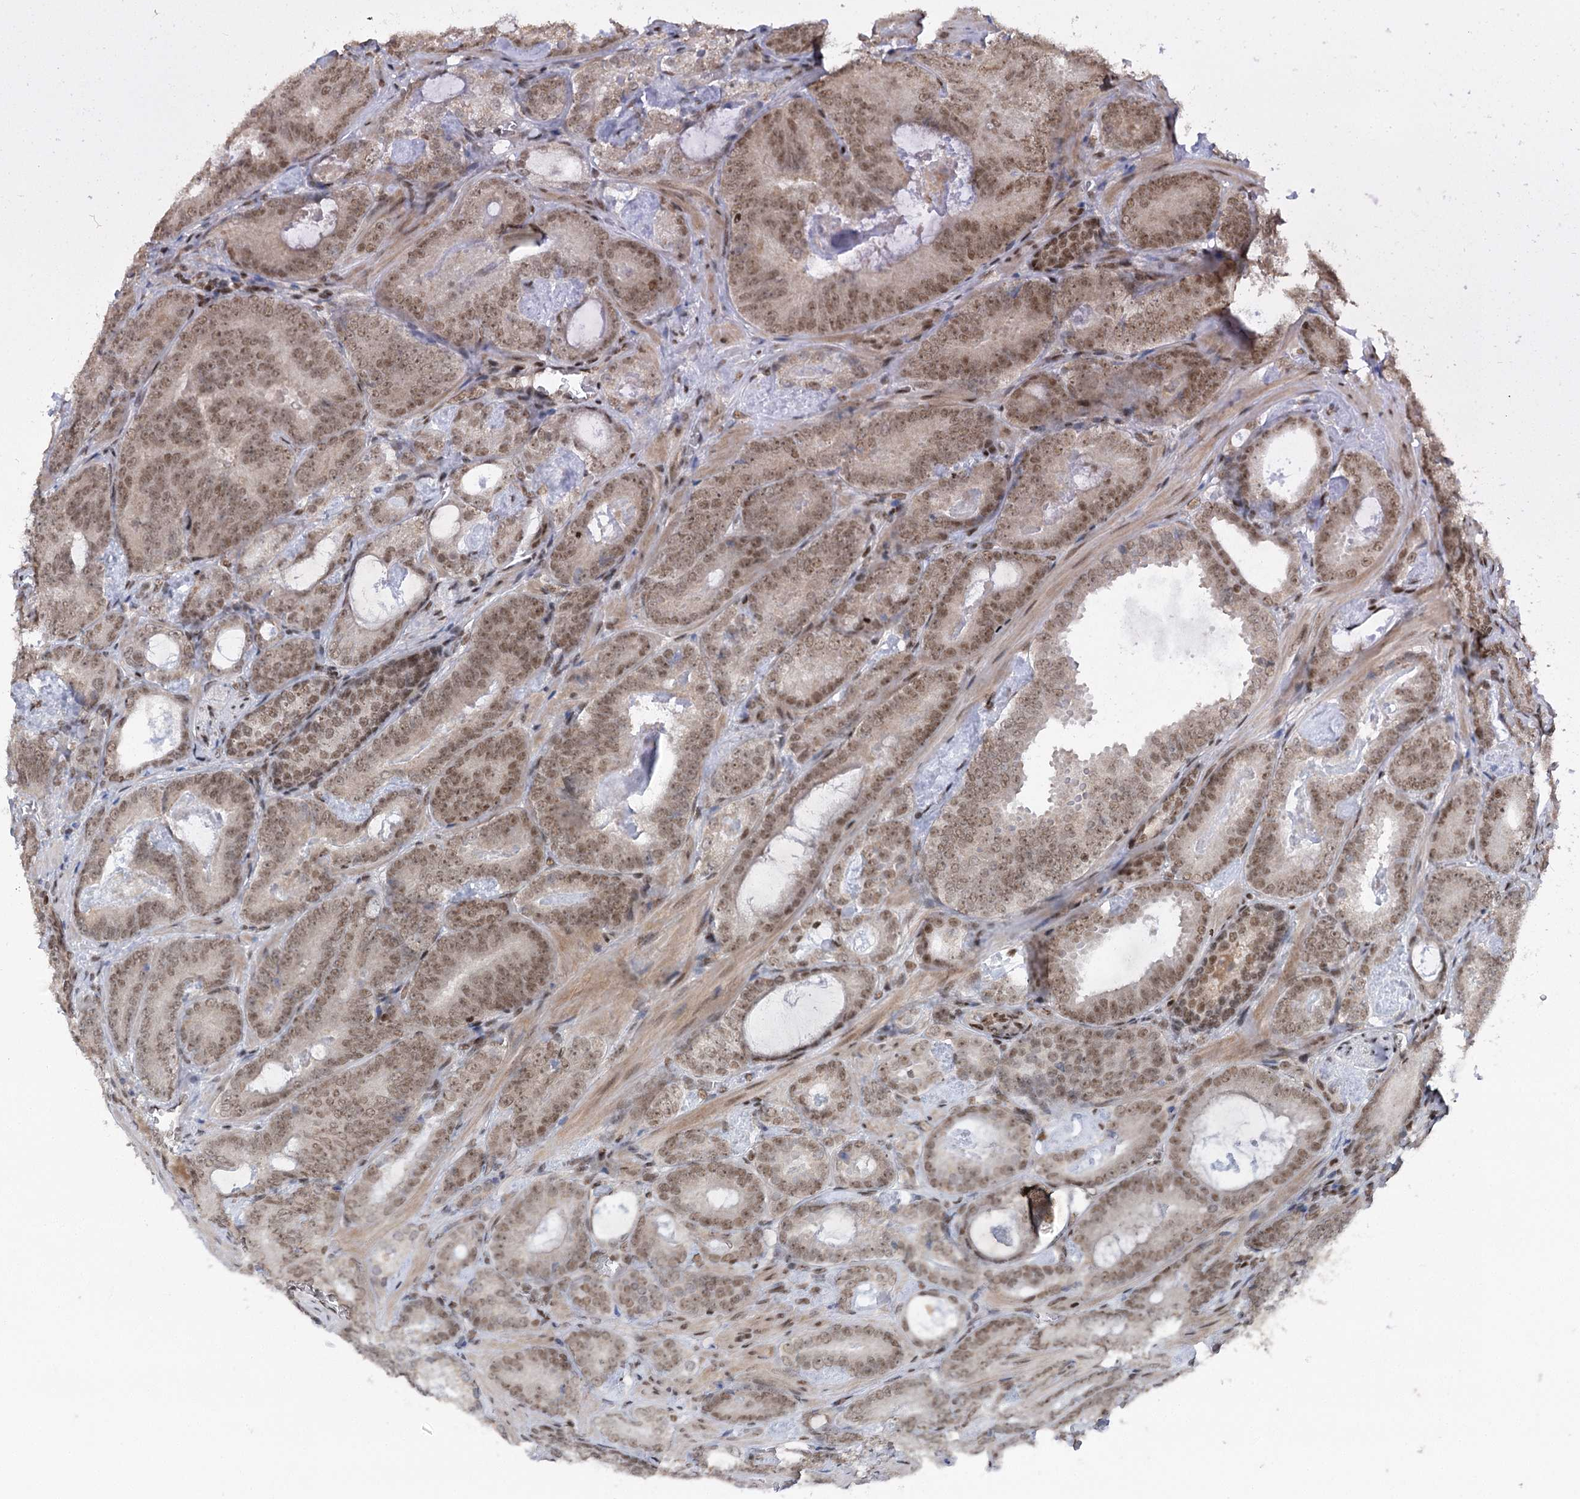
{"staining": {"intensity": "moderate", "quantity": ">75%", "location": "nuclear"}, "tissue": "prostate cancer", "cell_type": "Tumor cells", "image_type": "cancer", "snomed": [{"axis": "morphology", "description": "Adenocarcinoma, Low grade"}, {"axis": "topography", "description": "Prostate"}], "caption": "Tumor cells display medium levels of moderate nuclear expression in approximately >75% of cells in human adenocarcinoma (low-grade) (prostate).", "gene": "CGGBP1", "patient": {"sex": "male", "age": 60}}